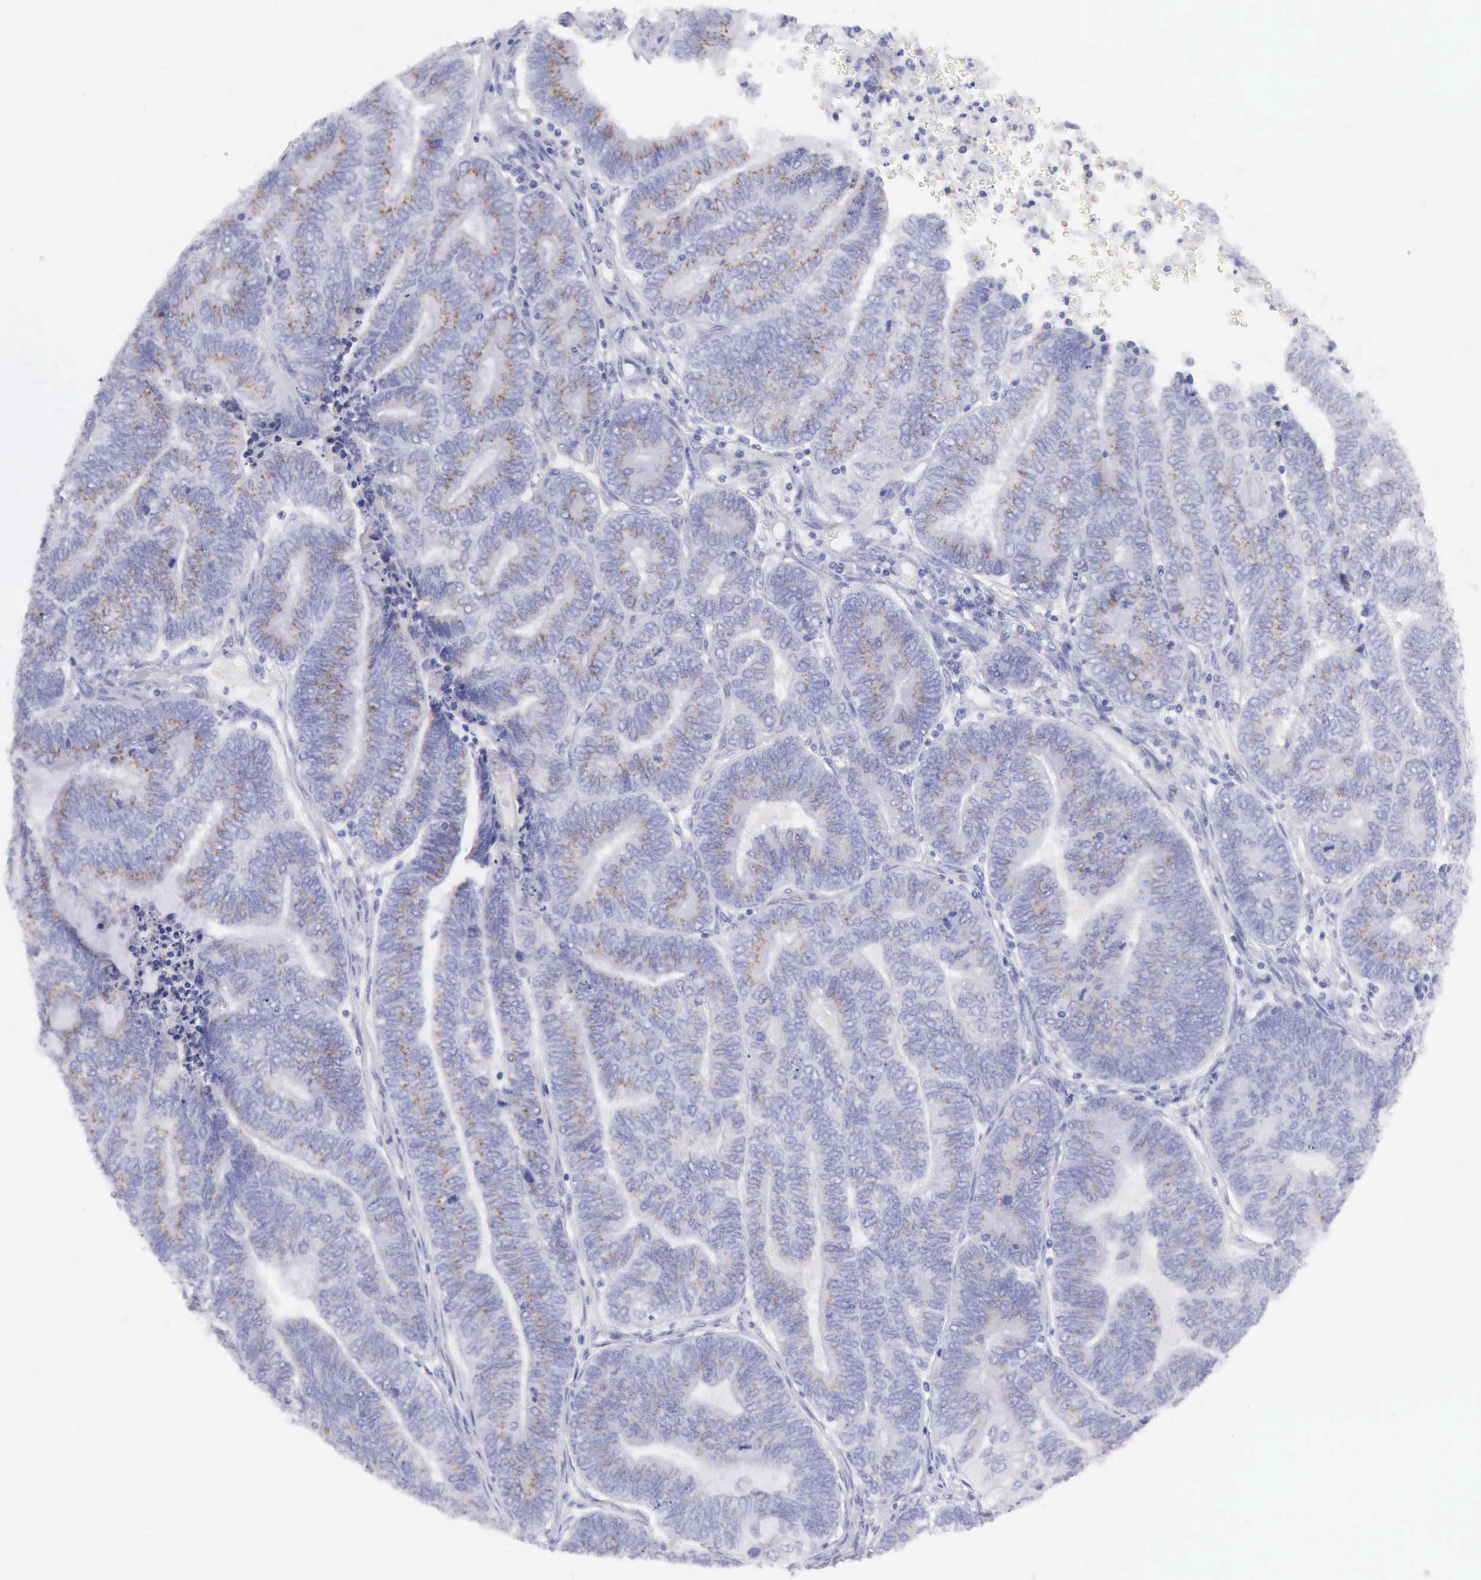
{"staining": {"intensity": "weak", "quantity": "25%-75%", "location": "cytoplasmic/membranous"}, "tissue": "endometrial cancer", "cell_type": "Tumor cells", "image_type": "cancer", "snomed": [{"axis": "morphology", "description": "Adenocarcinoma, NOS"}, {"axis": "topography", "description": "Uterus"}, {"axis": "topography", "description": "Endometrium"}], "caption": "The photomicrograph reveals immunohistochemical staining of endometrial adenocarcinoma. There is weak cytoplasmic/membranous staining is identified in approximately 25%-75% of tumor cells.", "gene": "AOC3", "patient": {"sex": "female", "age": 70}}